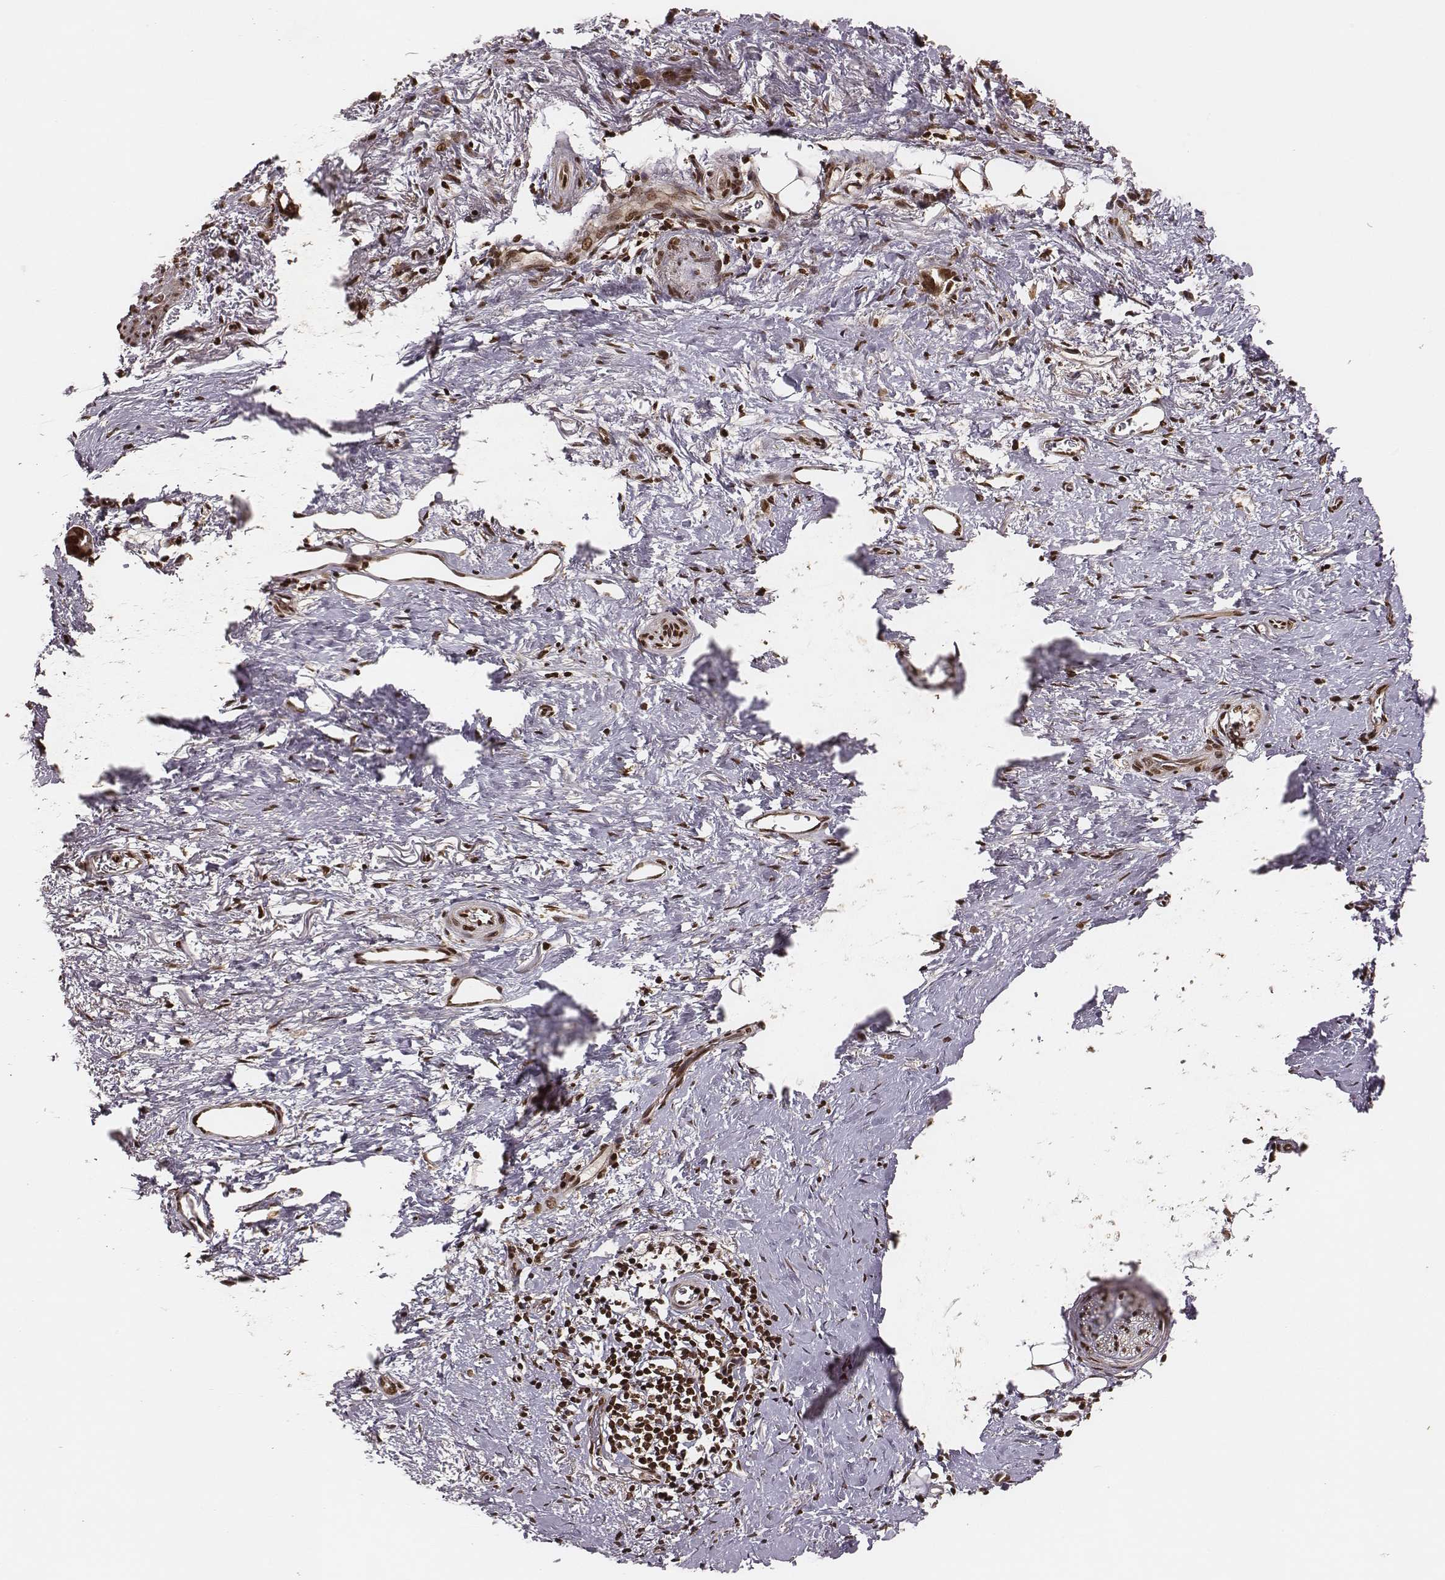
{"staining": {"intensity": "moderate", "quantity": ">75%", "location": "cytoplasmic/membranous,nuclear"}, "tissue": "stomach cancer", "cell_type": "Tumor cells", "image_type": "cancer", "snomed": [{"axis": "morphology", "description": "Adenocarcinoma, NOS"}, {"axis": "topography", "description": "Stomach, upper"}], "caption": "Protein staining of adenocarcinoma (stomach) tissue shows moderate cytoplasmic/membranous and nuclear expression in approximately >75% of tumor cells. The protein of interest is shown in brown color, while the nuclei are stained blue.", "gene": "NFX1", "patient": {"sex": "male", "age": 62}}